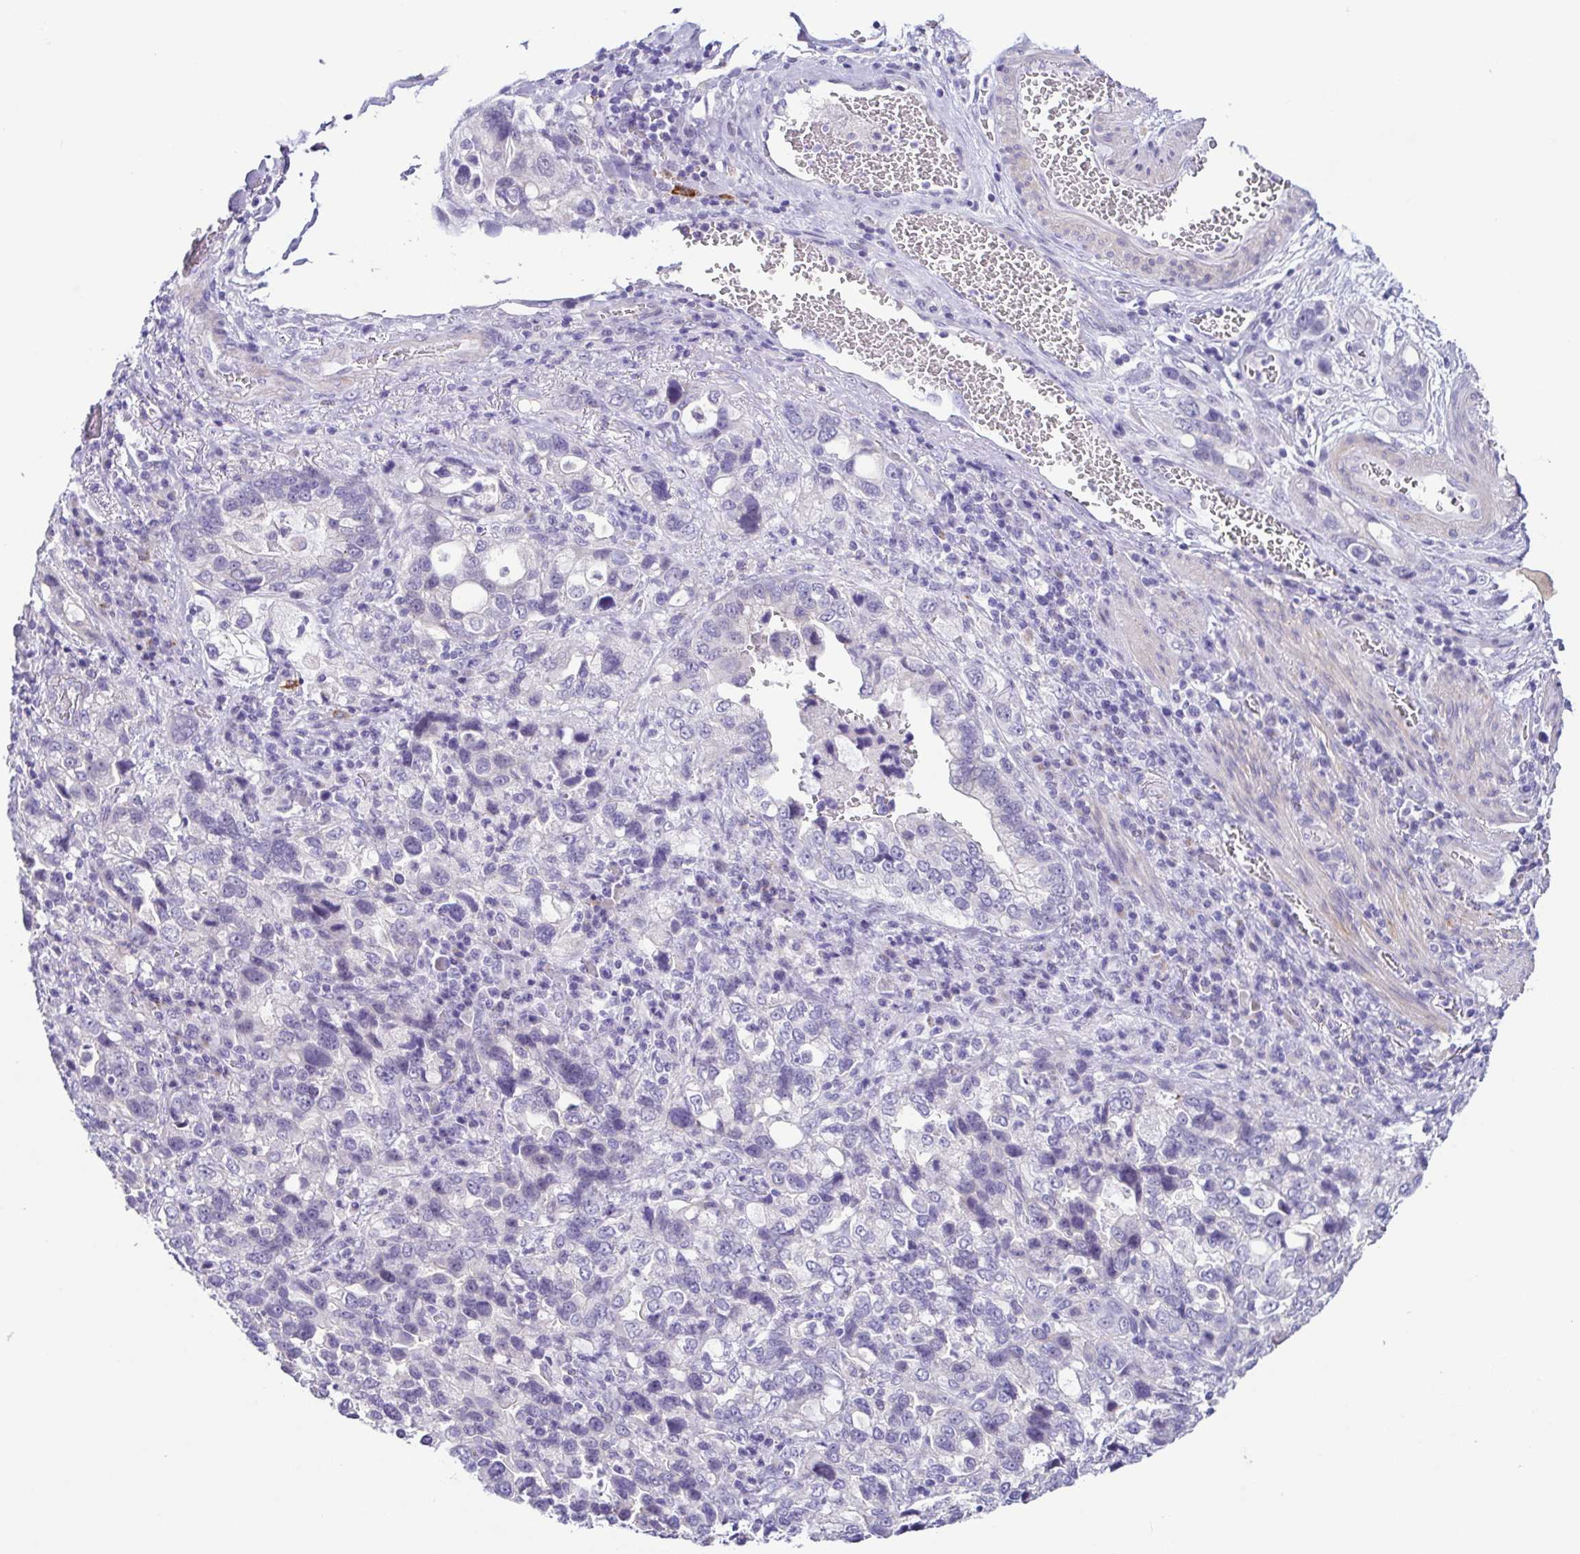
{"staining": {"intensity": "negative", "quantity": "none", "location": "none"}, "tissue": "stomach cancer", "cell_type": "Tumor cells", "image_type": "cancer", "snomed": [{"axis": "morphology", "description": "Adenocarcinoma, NOS"}, {"axis": "topography", "description": "Stomach, upper"}], "caption": "This photomicrograph is of adenocarcinoma (stomach) stained with immunohistochemistry to label a protein in brown with the nuclei are counter-stained blue. There is no positivity in tumor cells.", "gene": "TERT", "patient": {"sex": "female", "age": 81}}